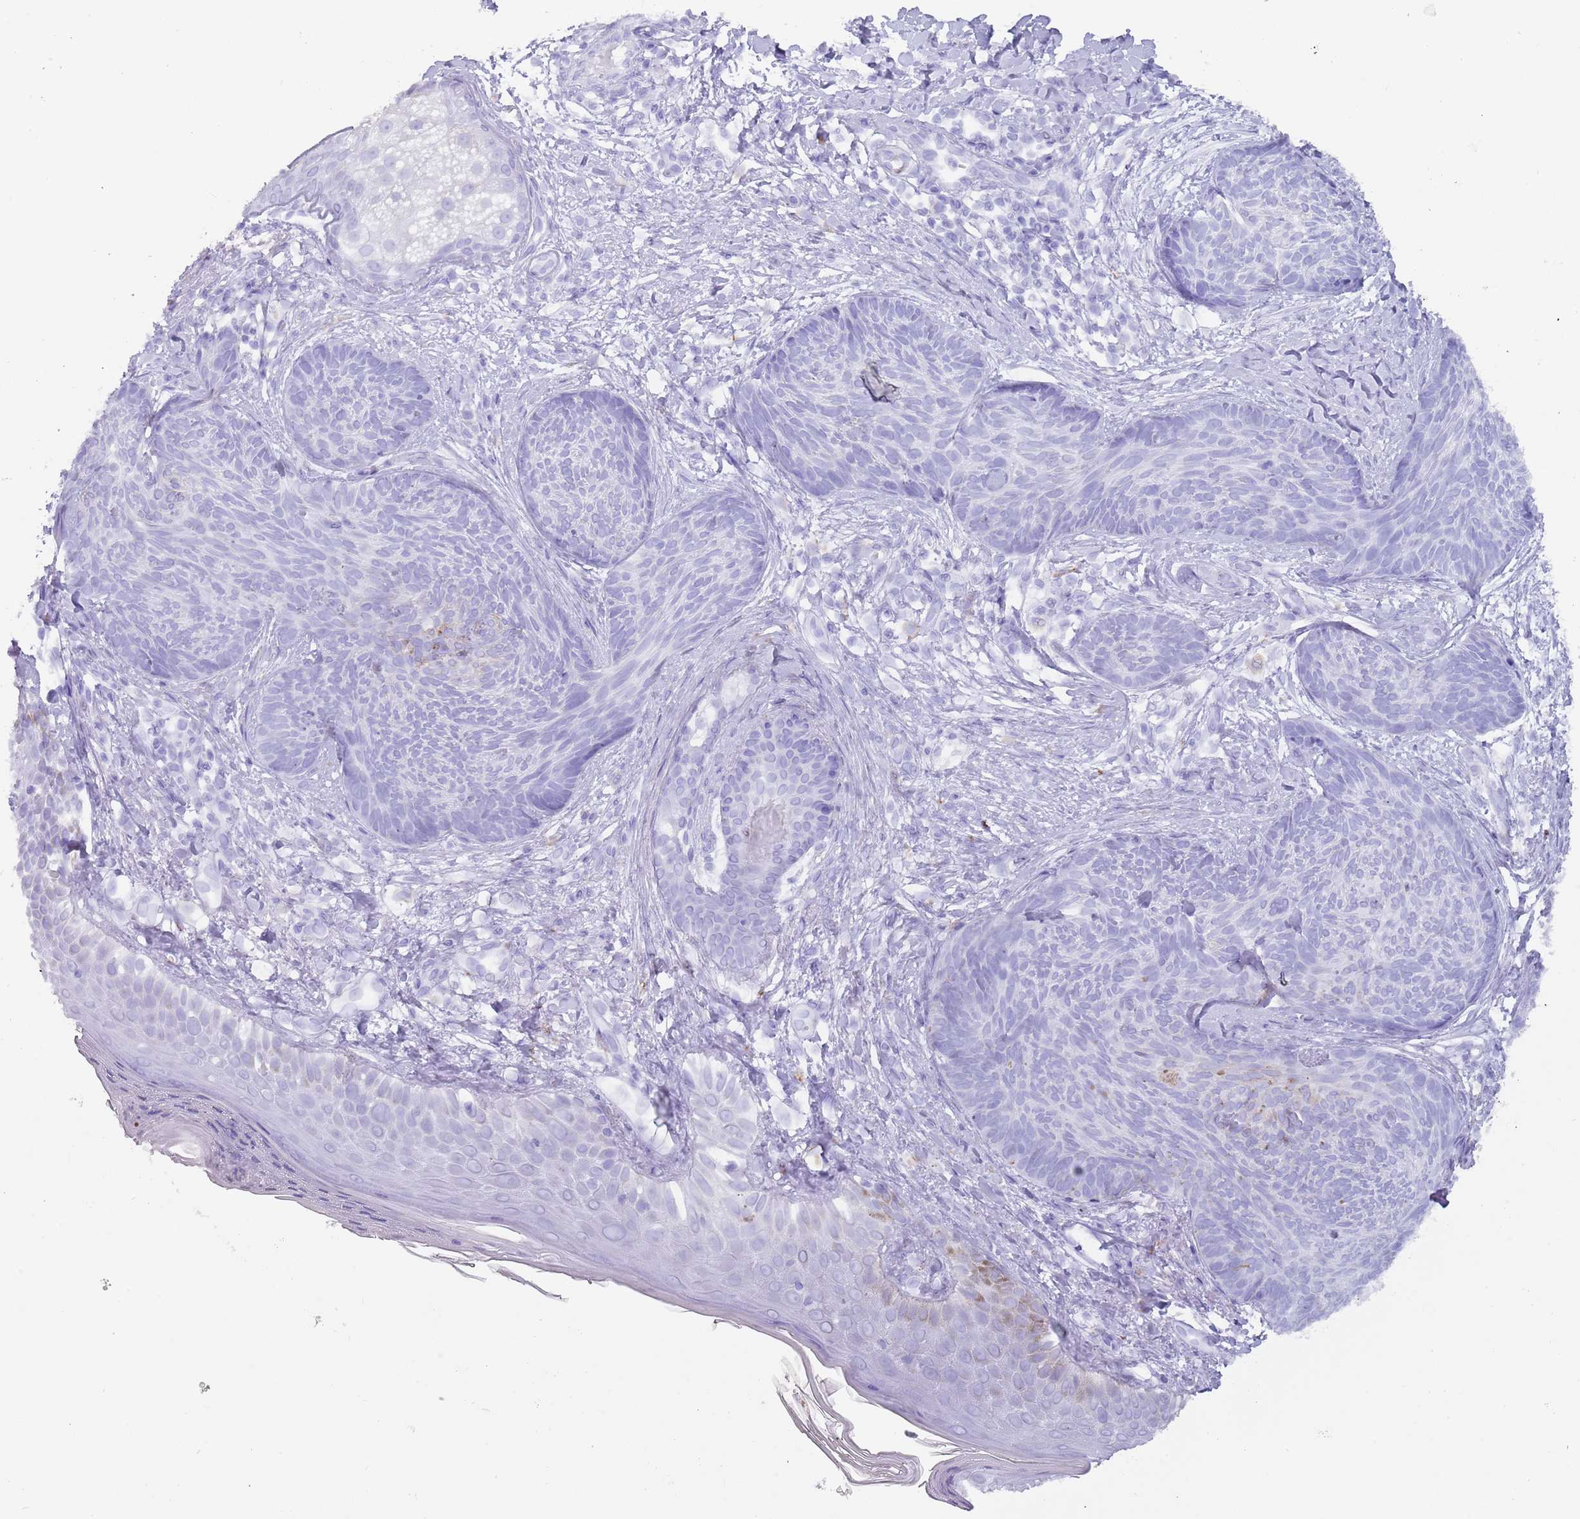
{"staining": {"intensity": "negative", "quantity": "none", "location": "none"}, "tissue": "skin cancer", "cell_type": "Tumor cells", "image_type": "cancer", "snomed": [{"axis": "morphology", "description": "Basal cell carcinoma"}, {"axis": "topography", "description": "Skin"}], "caption": "DAB immunohistochemical staining of basal cell carcinoma (skin) reveals no significant positivity in tumor cells.", "gene": "HDAC8", "patient": {"sex": "male", "age": 73}}